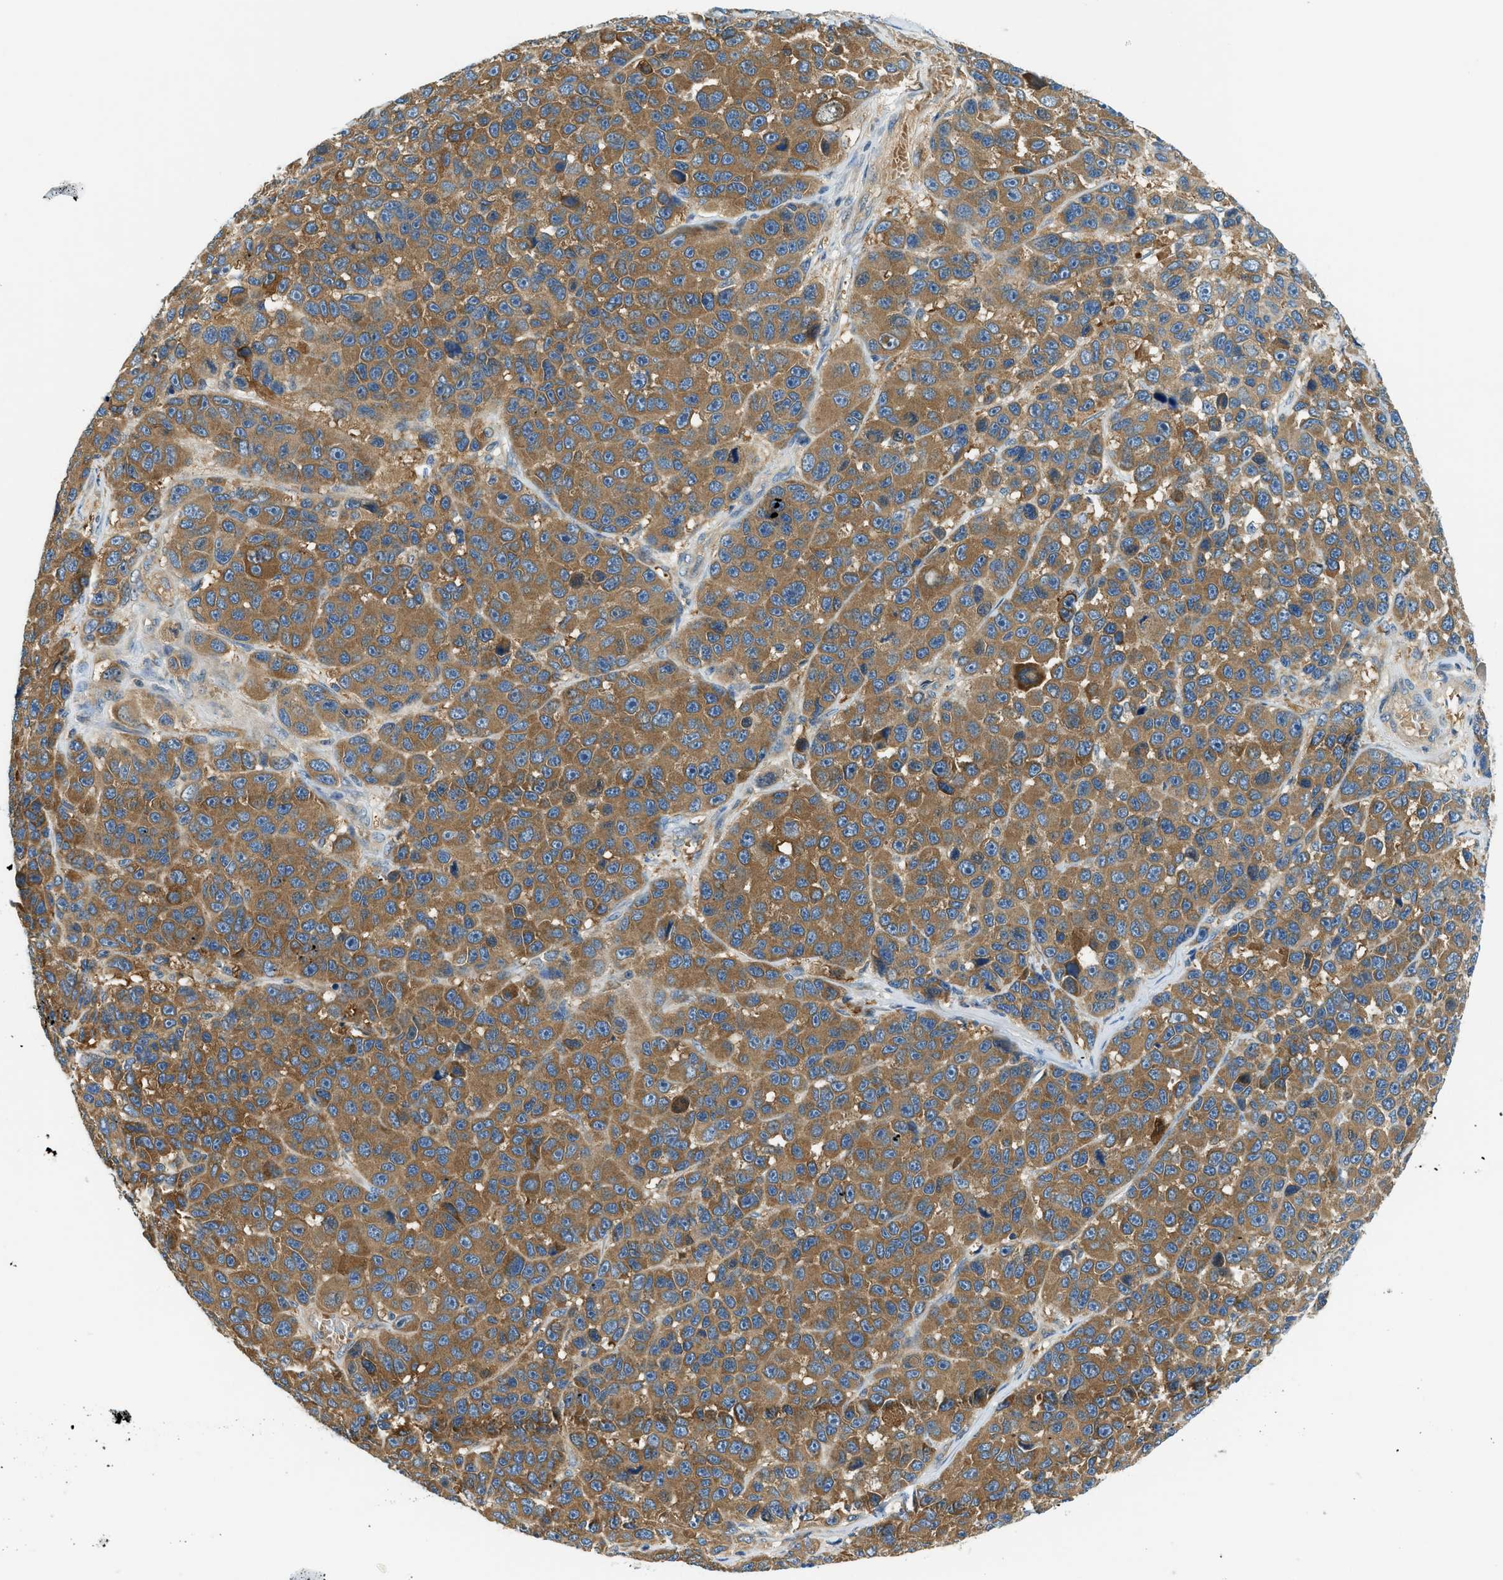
{"staining": {"intensity": "moderate", "quantity": ">75%", "location": "cytoplasmic/membranous"}, "tissue": "melanoma", "cell_type": "Tumor cells", "image_type": "cancer", "snomed": [{"axis": "morphology", "description": "Malignant melanoma, NOS"}, {"axis": "topography", "description": "Skin"}], "caption": "Melanoma was stained to show a protein in brown. There is medium levels of moderate cytoplasmic/membranous expression in about >75% of tumor cells.", "gene": "KCNK1", "patient": {"sex": "male", "age": 53}}